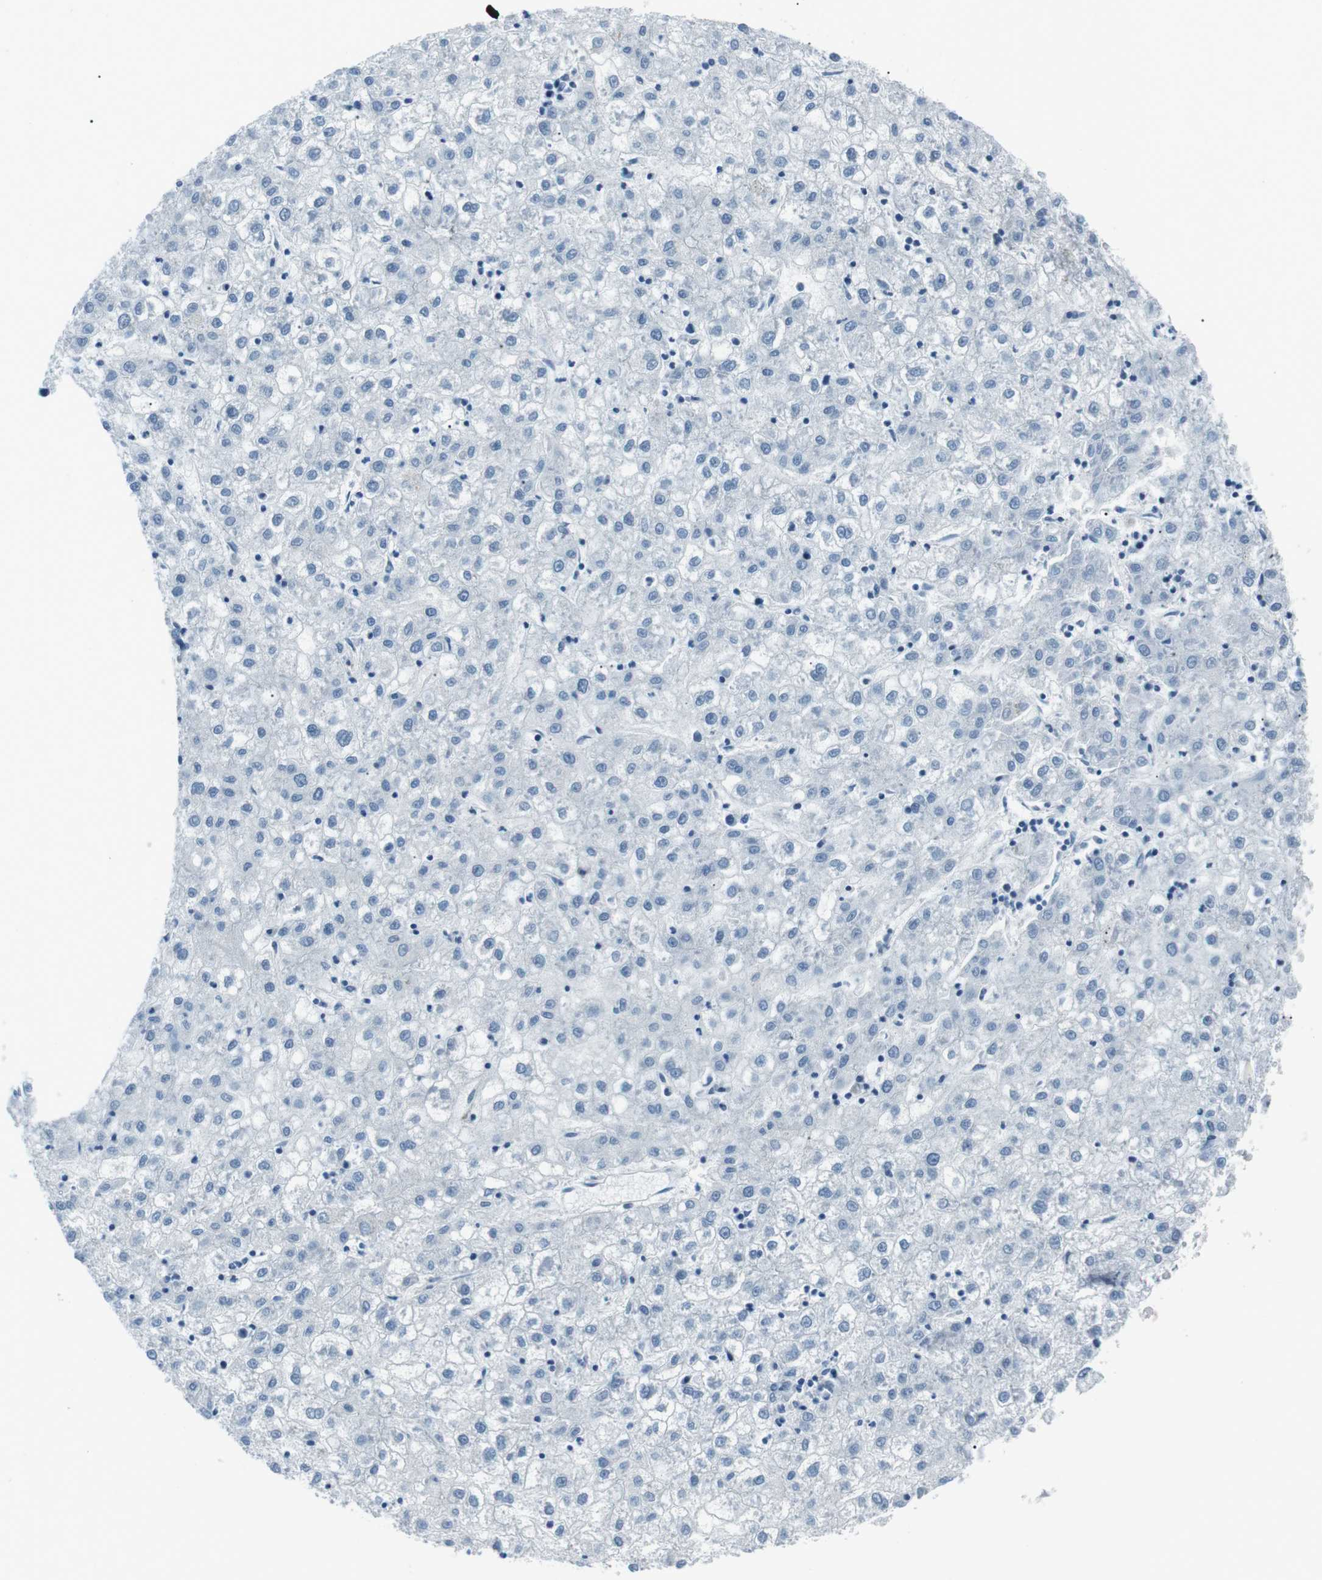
{"staining": {"intensity": "negative", "quantity": "none", "location": "none"}, "tissue": "liver cancer", "cell_type": "Tumor cells", "image_type": "cancer", "snomed": [{"axis": "morphology", "description": "Carcinoma, Hepatocellular, NOS"}, {"axis": "topography", "description": "Liver"}], "caption": "Protein analysis of liver cancer exhibits no significant staining in tumor cells.", "gene": "CSF2RA", "patient": {"sex": "male", "age": 72}}